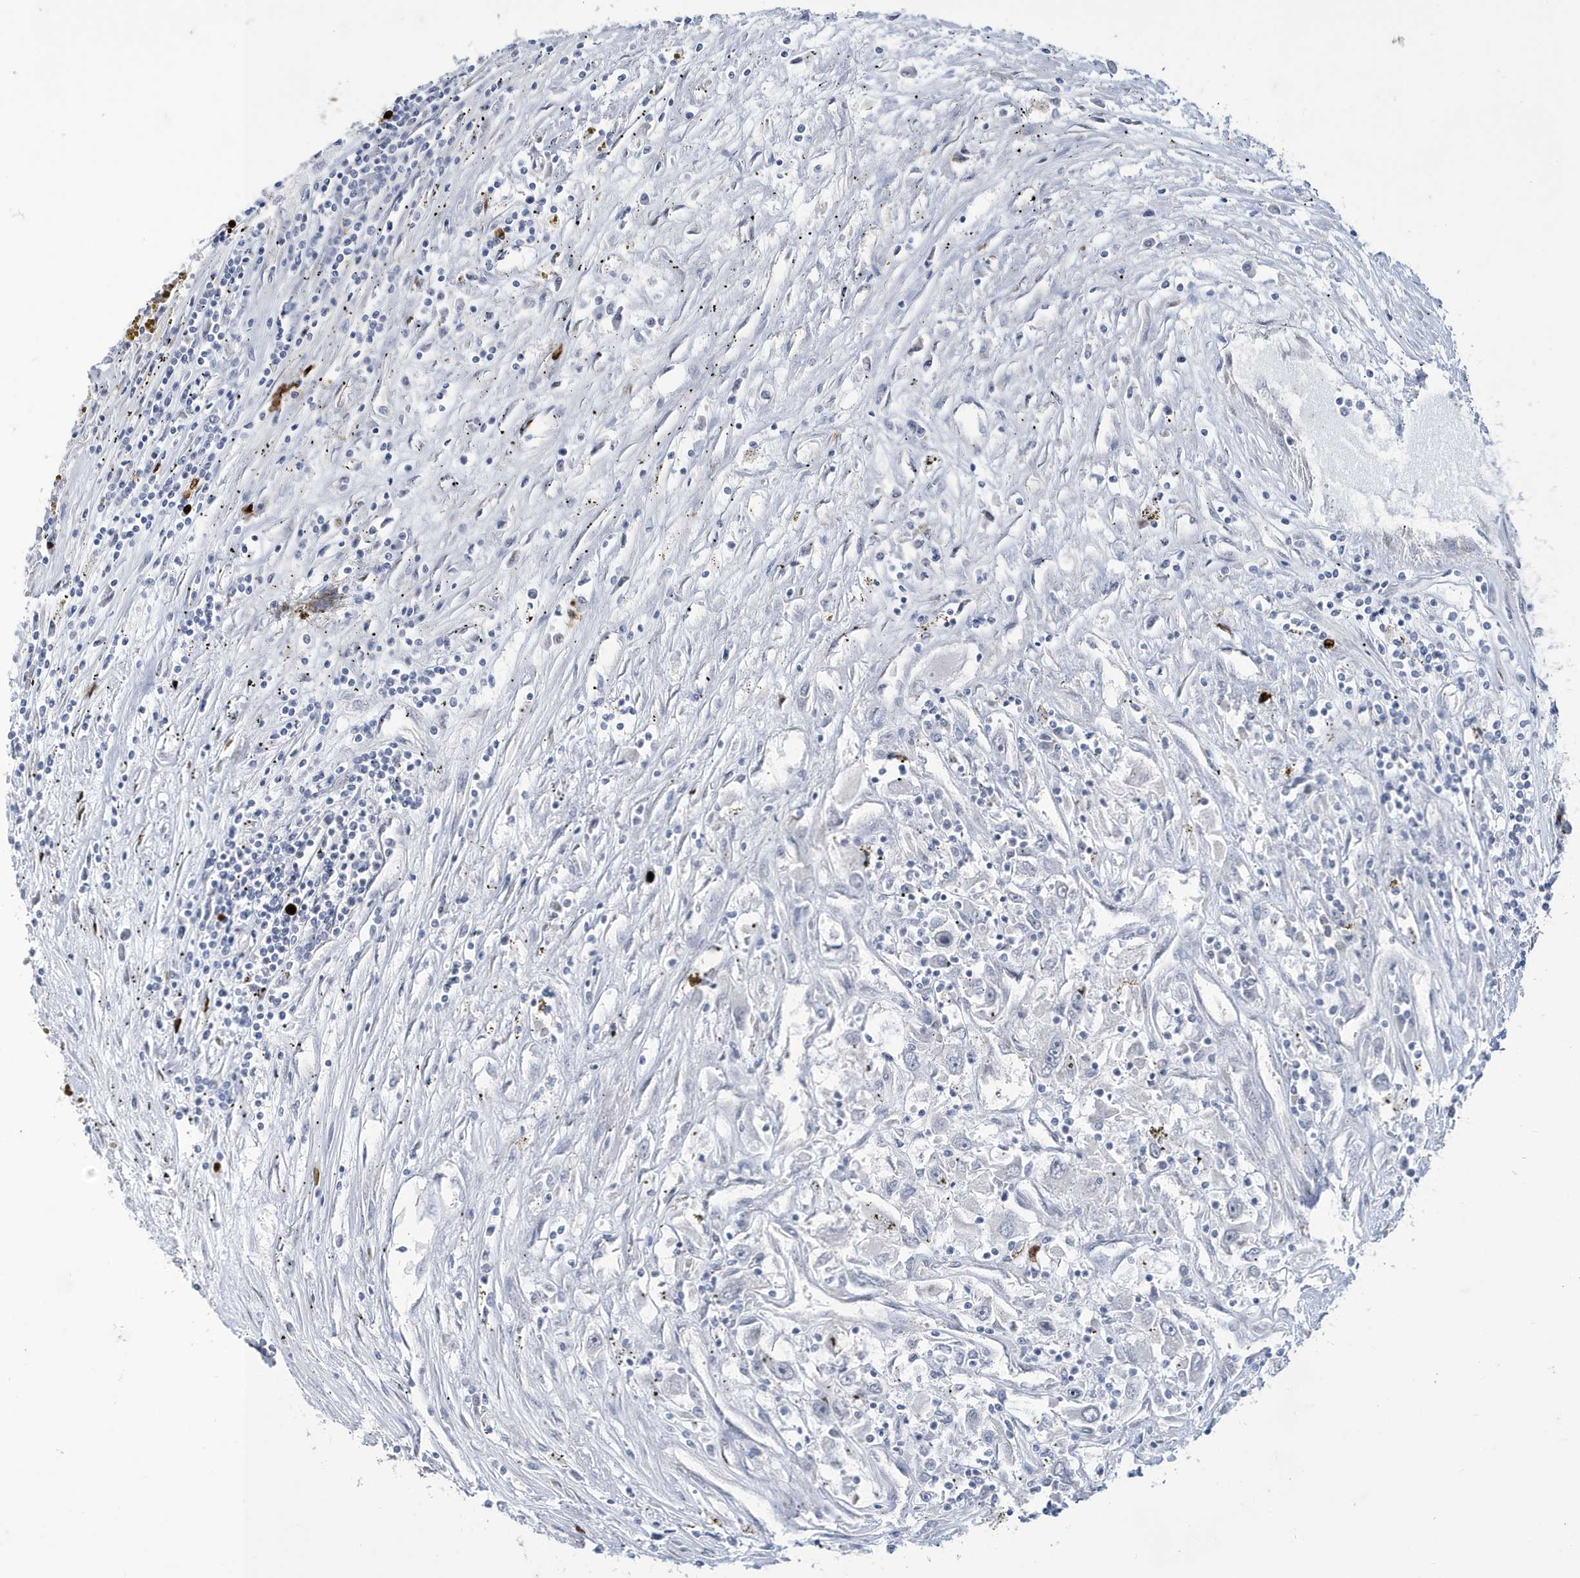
{"staining": {"intensity": "negative", "quantity": "none", "location": "none"}, "tissue": "renal cancer", "cell_type": "Tumor cells", "image_type": "cancer", "snomed": [{"axis": "morphology", "description": "Adenocarcinoma, NOS"}, {"axis": "topography", "description": "Kidney"}], "caption": "IHC photomicrograph of neoplastic tissue: human adenocarcinoma (renal) stained with DAB reveals no significant protein staining in tumor cells.", "gene": "ZNF654", "patient": {"sex": "female", "age": 52}}